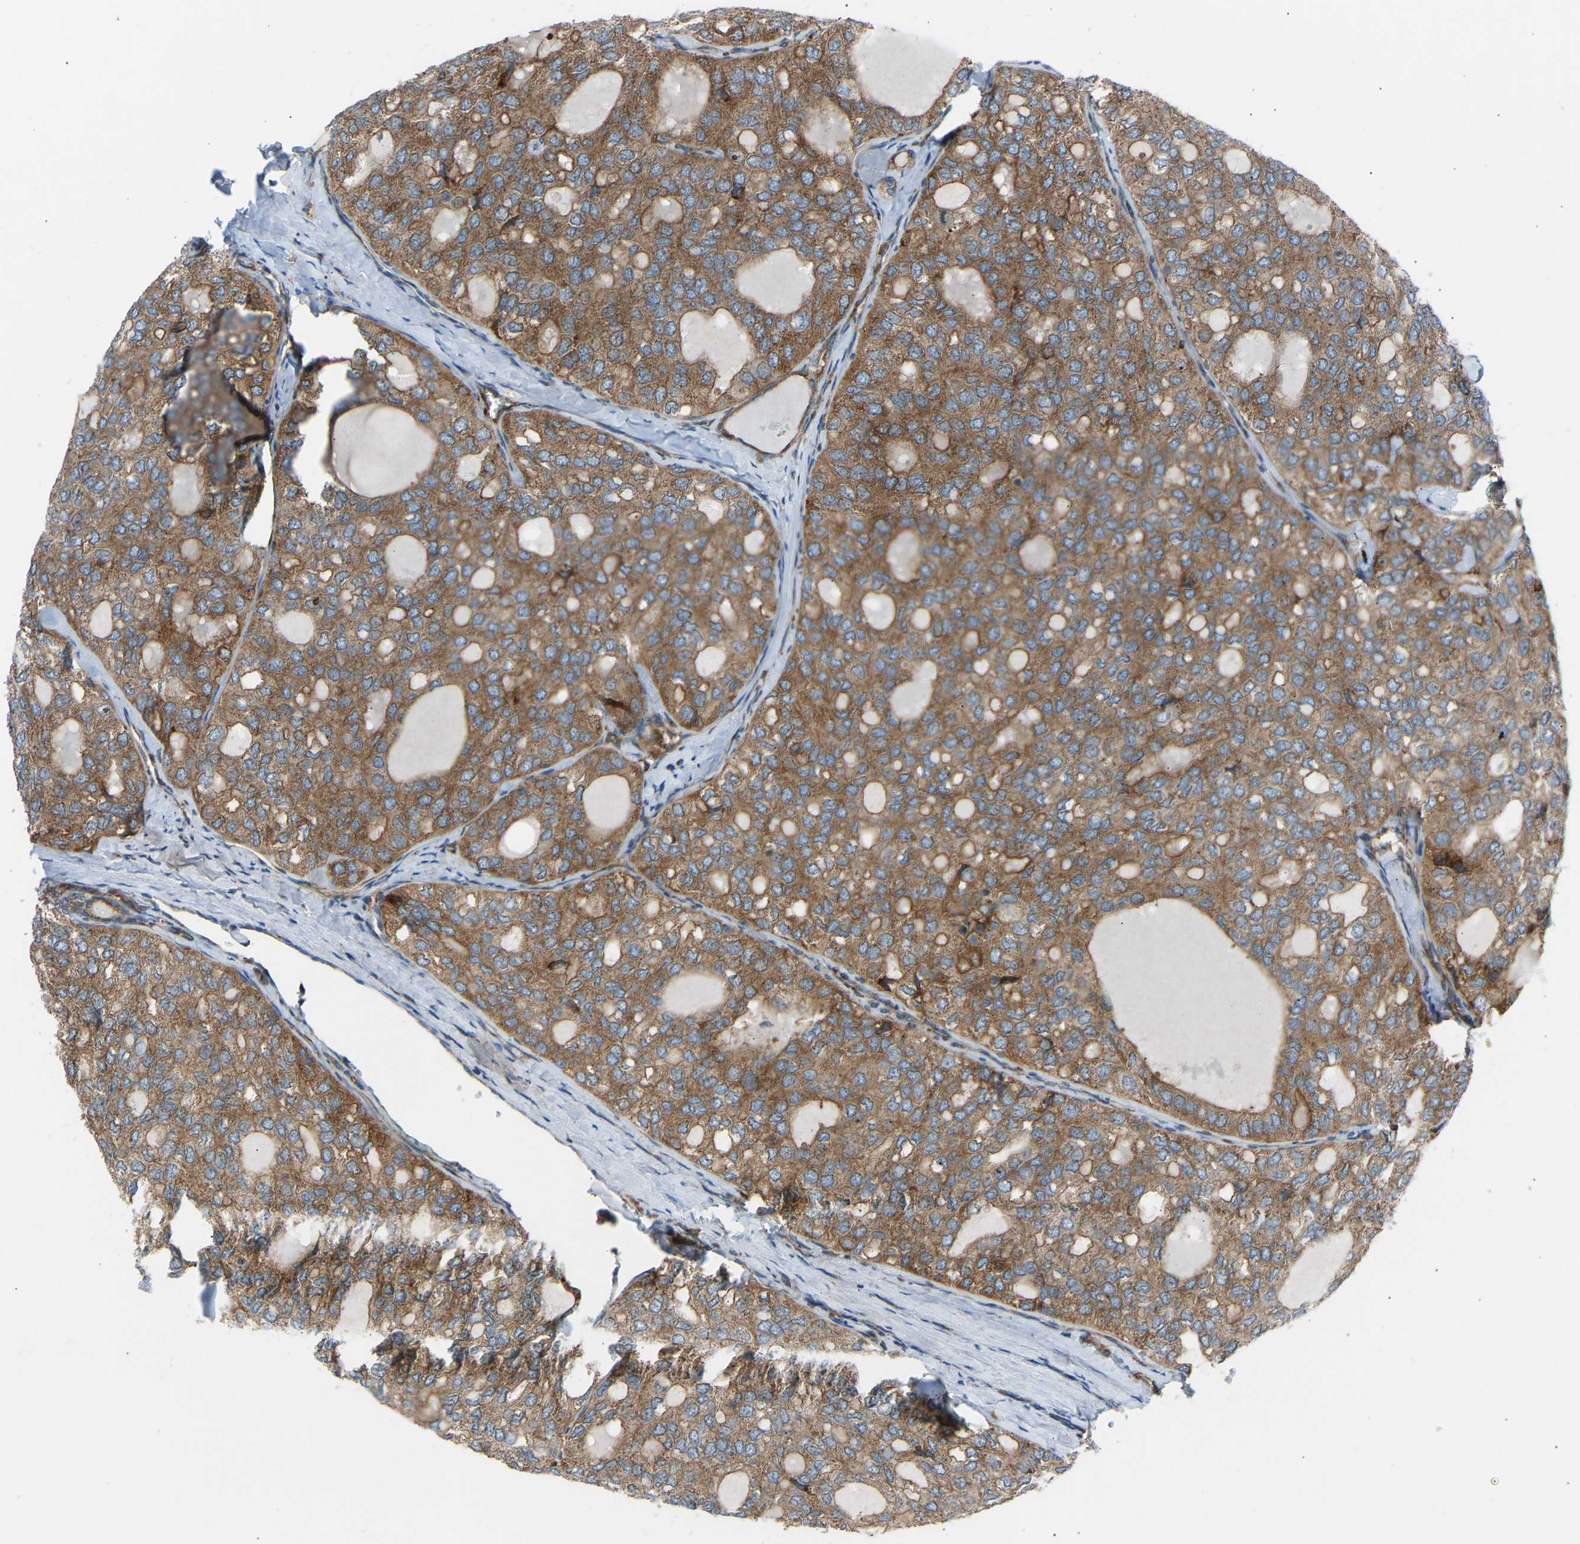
{"staining": {"intensity": "moderate", "quantity": ">75%", "location": "cytoplasmic/membranous"}, "tissue": "thyroid cancer", "cell_type": "Tumor cells", "image_type": "cancer", "snomed": [{"axis": "morphology", "description": "Follicular adenoma carcinoma, NOS"}, {"axis": "topography", "description": "Thyroid gland"}], "caption": "Protein staining of thyroid cancer tissue exhibits moderate cytoplasmic/membranous positivity in about >75% of tumor cells. (DAB IHC with brightfield microscopy, high magnification).", "gene": "VPS41", "patient": {"sex": "male", "age": 75}}